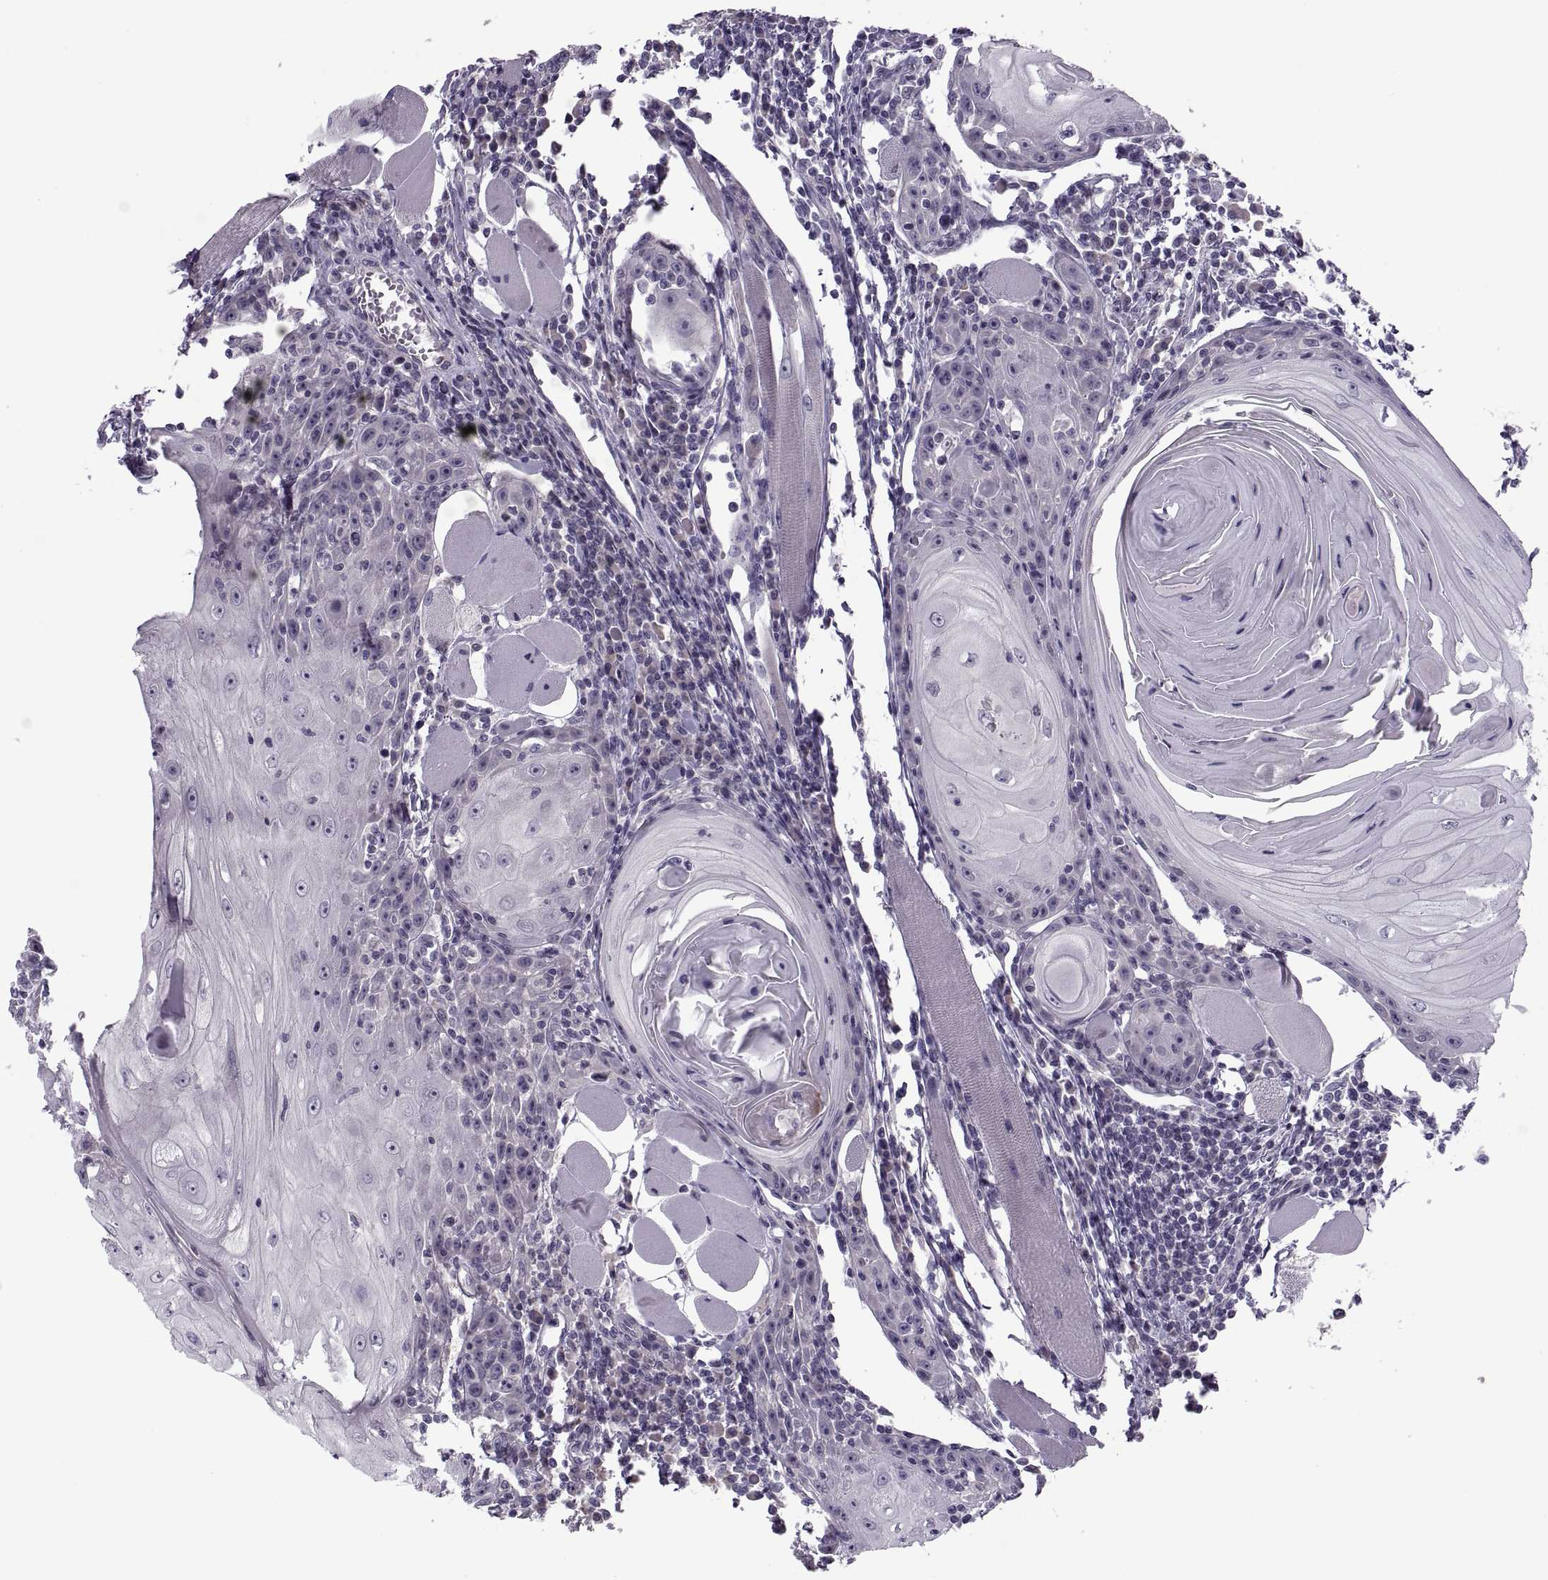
{"staining": {"intensity": "negative", "quantity": "none", "location": "none"}, "tissue": "head and neck cancer", "cell_type": "Tumor cells", "image_type": "cancer", "snomed": [{"axis": "morphology", "description": "Normal tissue, NOS"}, {"axis": "morphology", "description": "Squamous cell carcinoma, NOS"}, {"axis": "topography", "description": "Oral tissue"}, {"axis": "topography", "description": "Head-Neck"}], "caption": "DAB (3,3'-diaminobenzidine) immunohistochemical staining of human head and neck cancer displays no significant expression in tumor cells.", "gene": "PRSS54", "patient": {"sex": "male", "age": 52}}